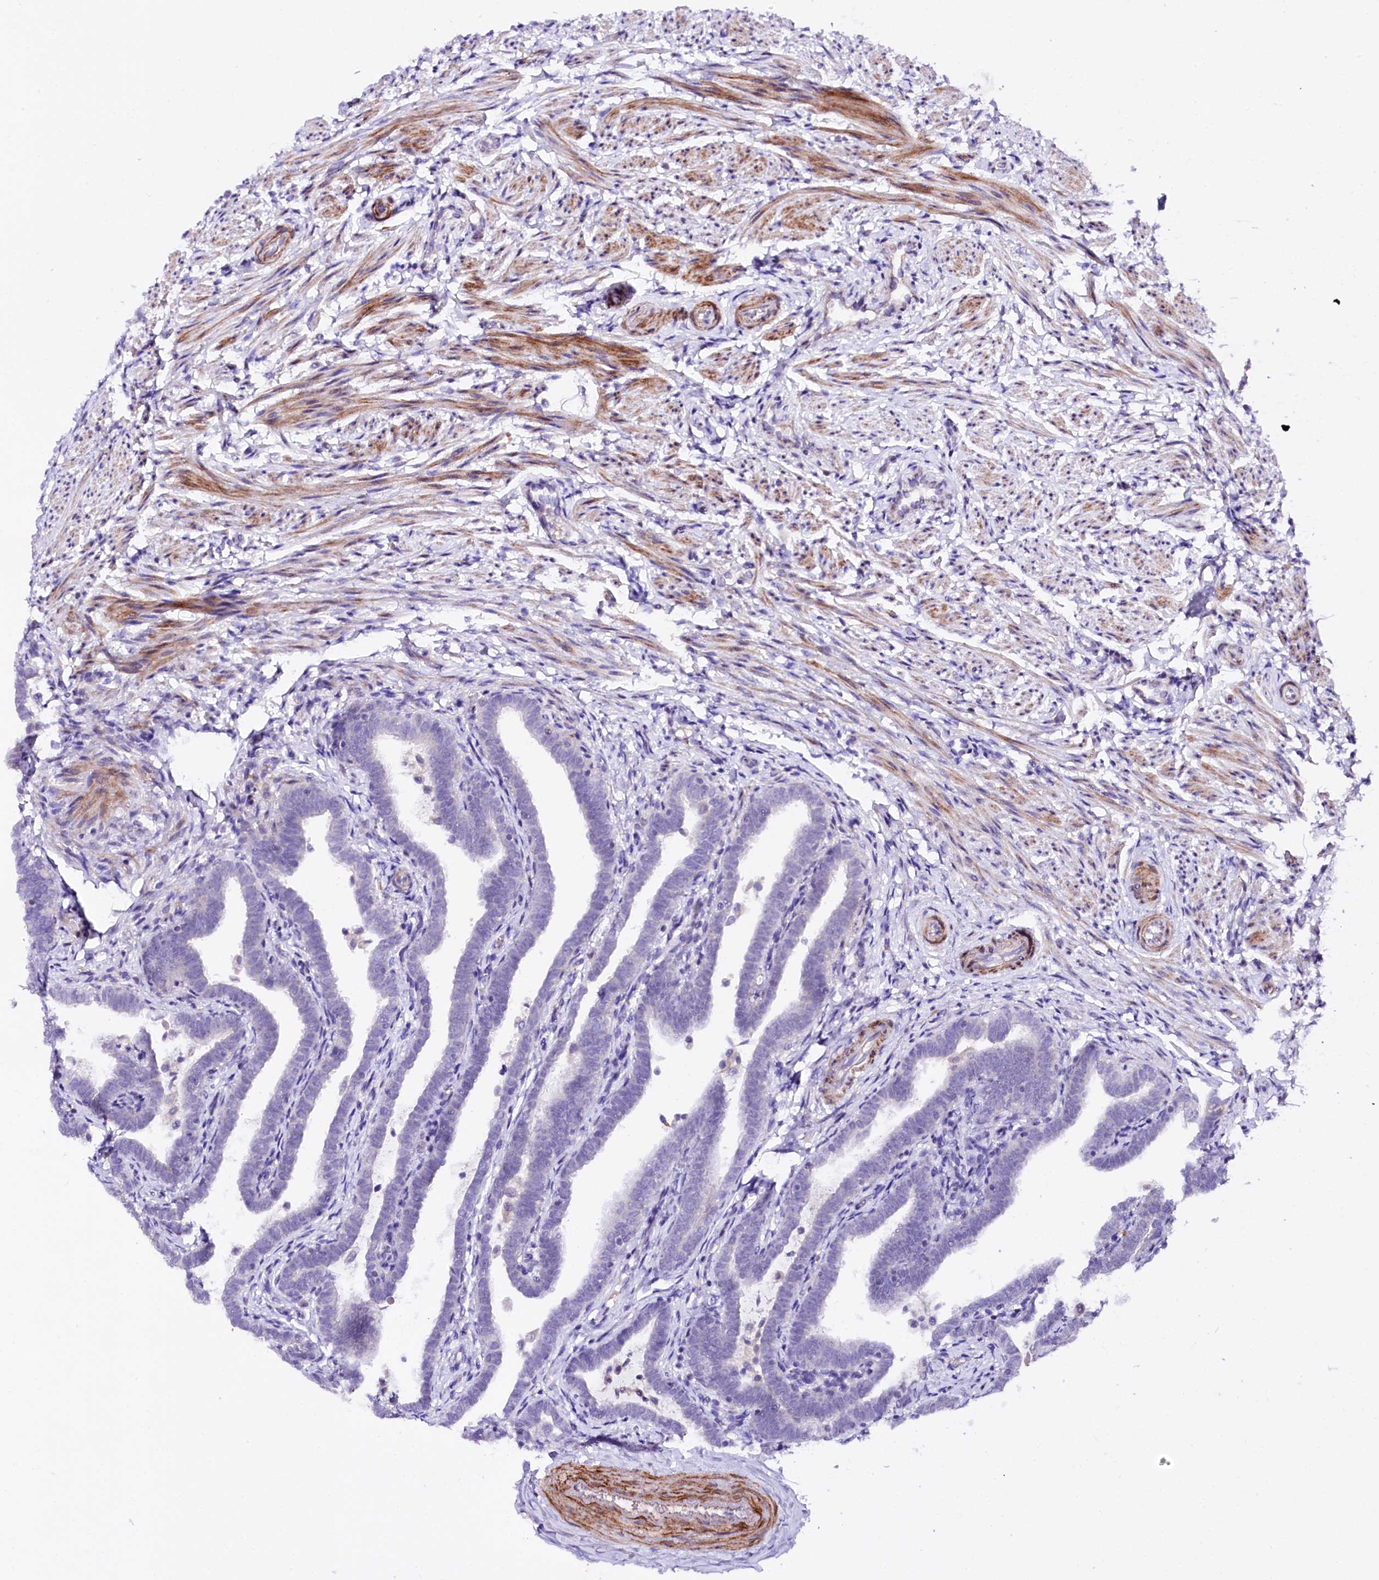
{"staining": {"intensity": "weak", "quantity": "<25%", "location": "cytoplasmic/membranous"}, "tissue": "fallopian tube", "cell_type": "Glandular cells", "image_type": "normal", "snomed": [{"axis": "morphology", "description": "Normal tissue, NOS"}, {"axis": "topography", "description": "Fallopian tube"}], "caption": "Human fallopian tube stained for a protein using immunohistochemistry demonstrates no expression in glandular cells.", "gene": "SLC7A1", "patient": {"sex": "female", "age": 36}}